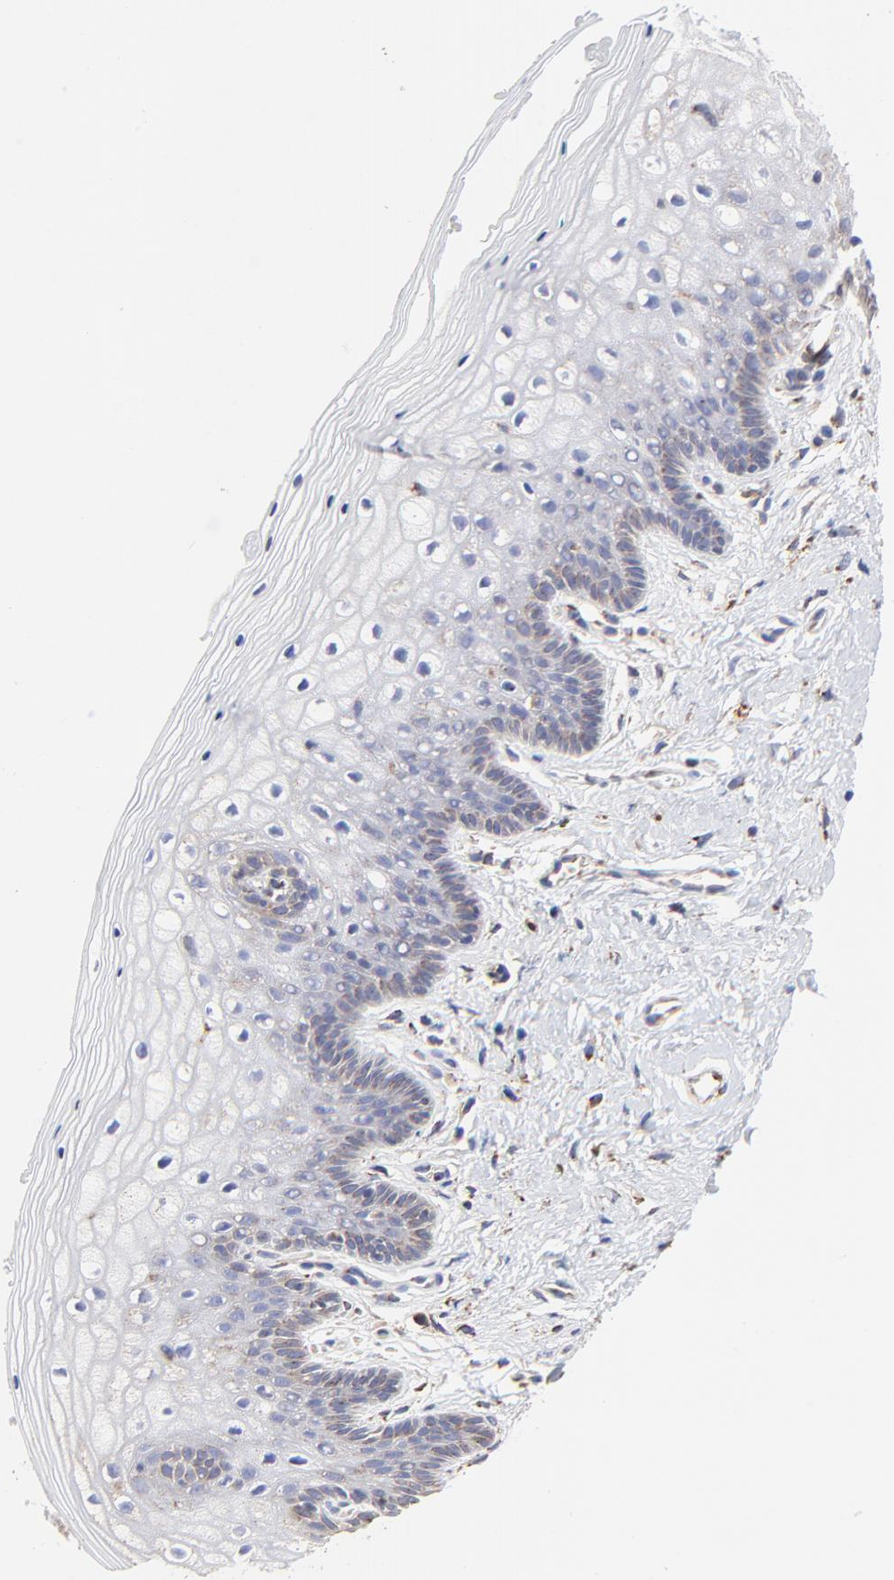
{"staining": {"intensity": "weak", "quantity": "25%-75%", "location": "cytoplasmic/membranous"}, "tissue": "vagina", "cell_type": "Squamous epithelial cells", "image_type": "normal", "snomed": [{"axis": "morphology", "description": "Normal tissue, NOS"}, {"axis": "topography", "description": "Vagina"}], "caption": "Immunohistochemistry (IHC) micrograph of normal vagina: vagina stained using IHC displays low levels of weak protein expression localized specifically in the cytoplasmic/membranous of squamous epithelial cells, appearing as a cytoplasmic/membranous brown color.", "gene": "LMAN1", "patient": {"sex": "female", "age": 46}}